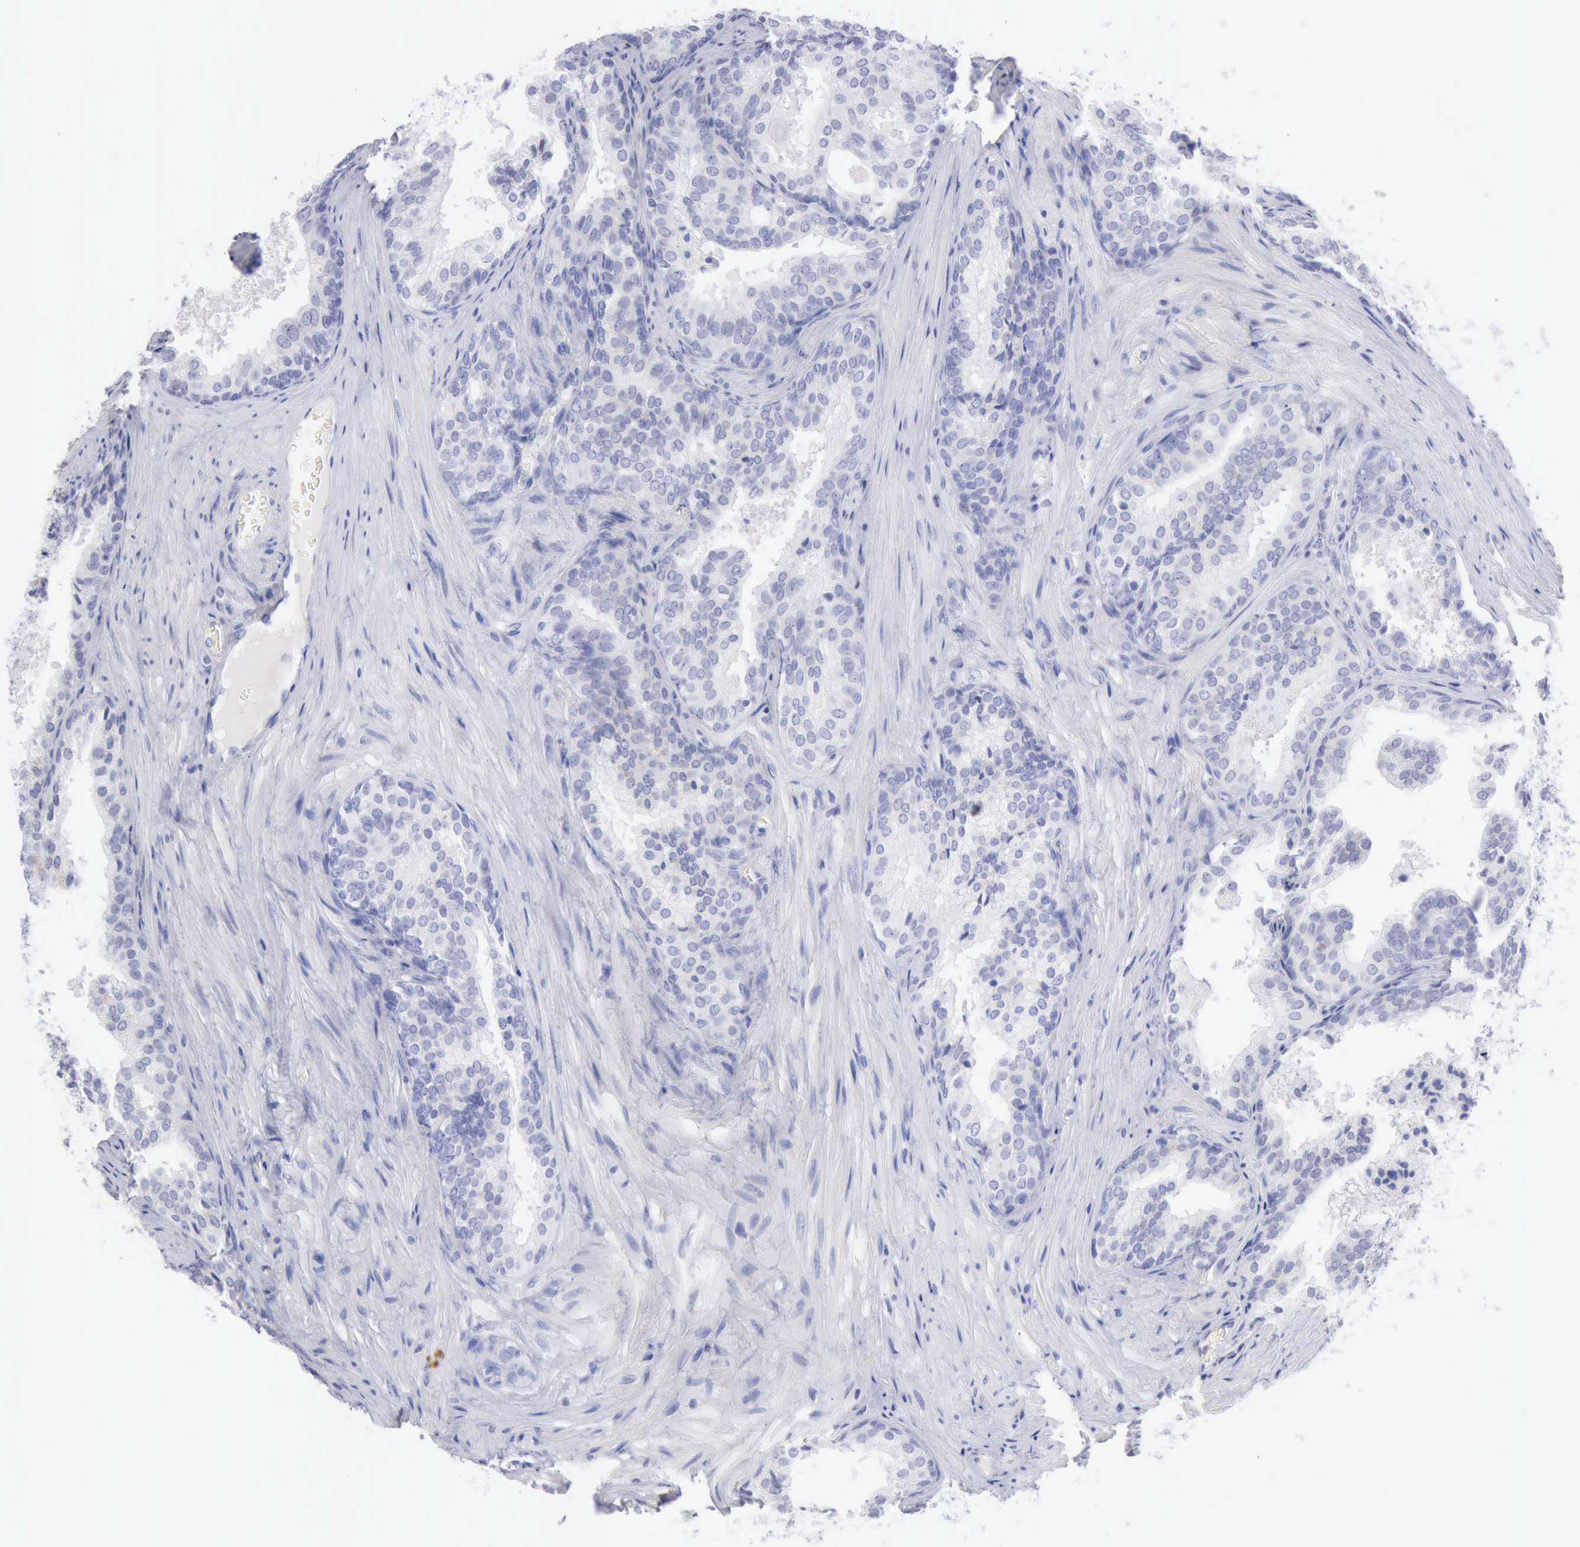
{"staining": {"intensity": "negative", "quantity": "none", "location": "none"}, "tissue": "prostate cancer", "cell_type": "Tumor cells", "image_type": "cancer", "snomed": [{"axis": "morphology", "description": "Adenocarcinoma, Low grade"}, {"axis": "topography", "description": "Prostate"}], "caption": "This is an immunohistochemistry (IHC) histopathology image of human prostate low-grade adenocarcinoma. There is no staining in tumor cells.", "gene": "ANGEL1", "patient": {"sex": "male", "age": 69}}